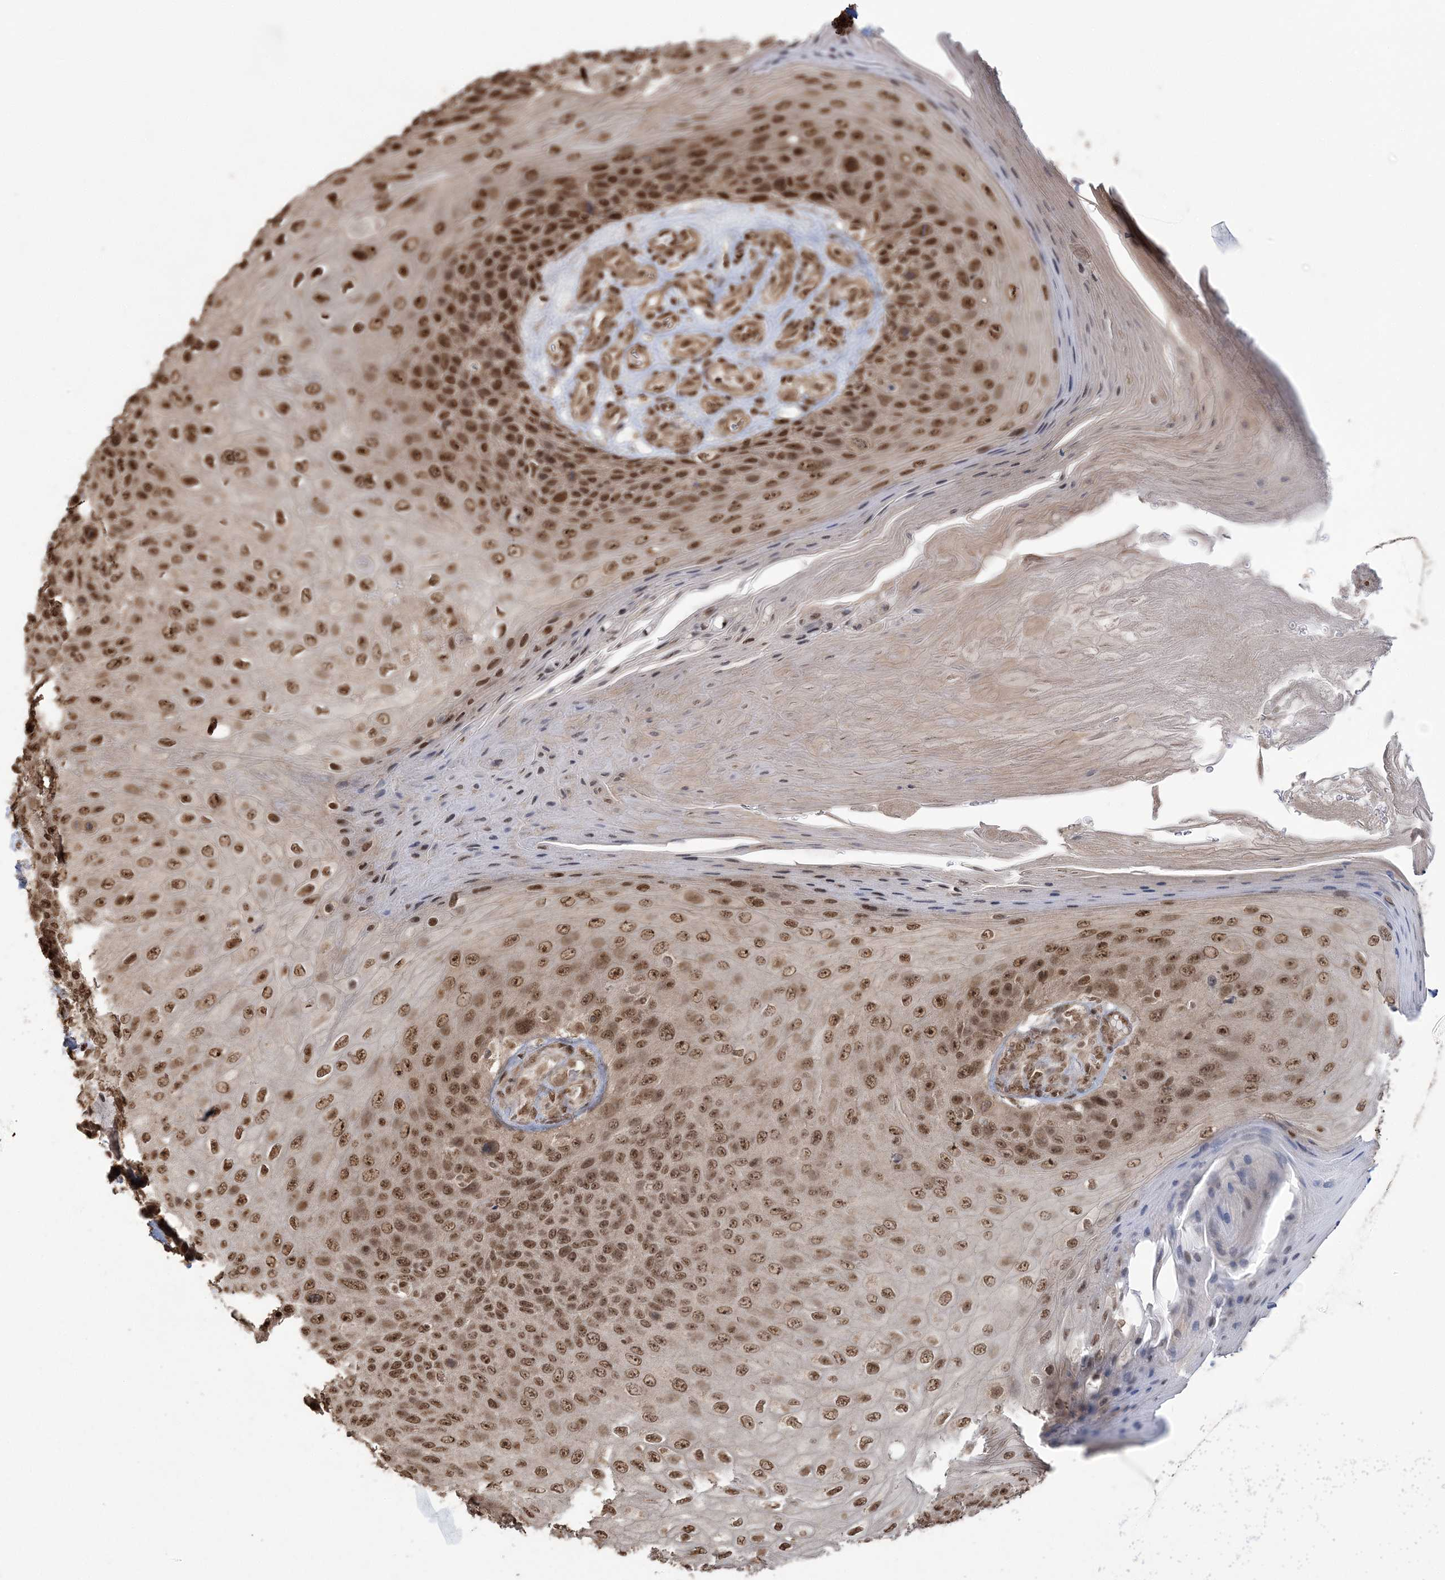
{"staining": {"intensity": "strong", "quantity": ">75%", "location": "nuclear"}, "tissue": "skin cancer", "cell_type": "Tumor cells", "image_type": "cancer", "snomed": [{"axis": "morphology", "description": "Squamous cell carcinoma, NOS"}, {"axis": "topography", "description": "Skin"}], "caption": "Skin cancer (squamous cell carcinoma) stained with a brown dye shows strong nuclear positive positivity in about >75% of tumor cells.", "gene": "ZNF839", "patient": {"sex": "female", "age": 88}}